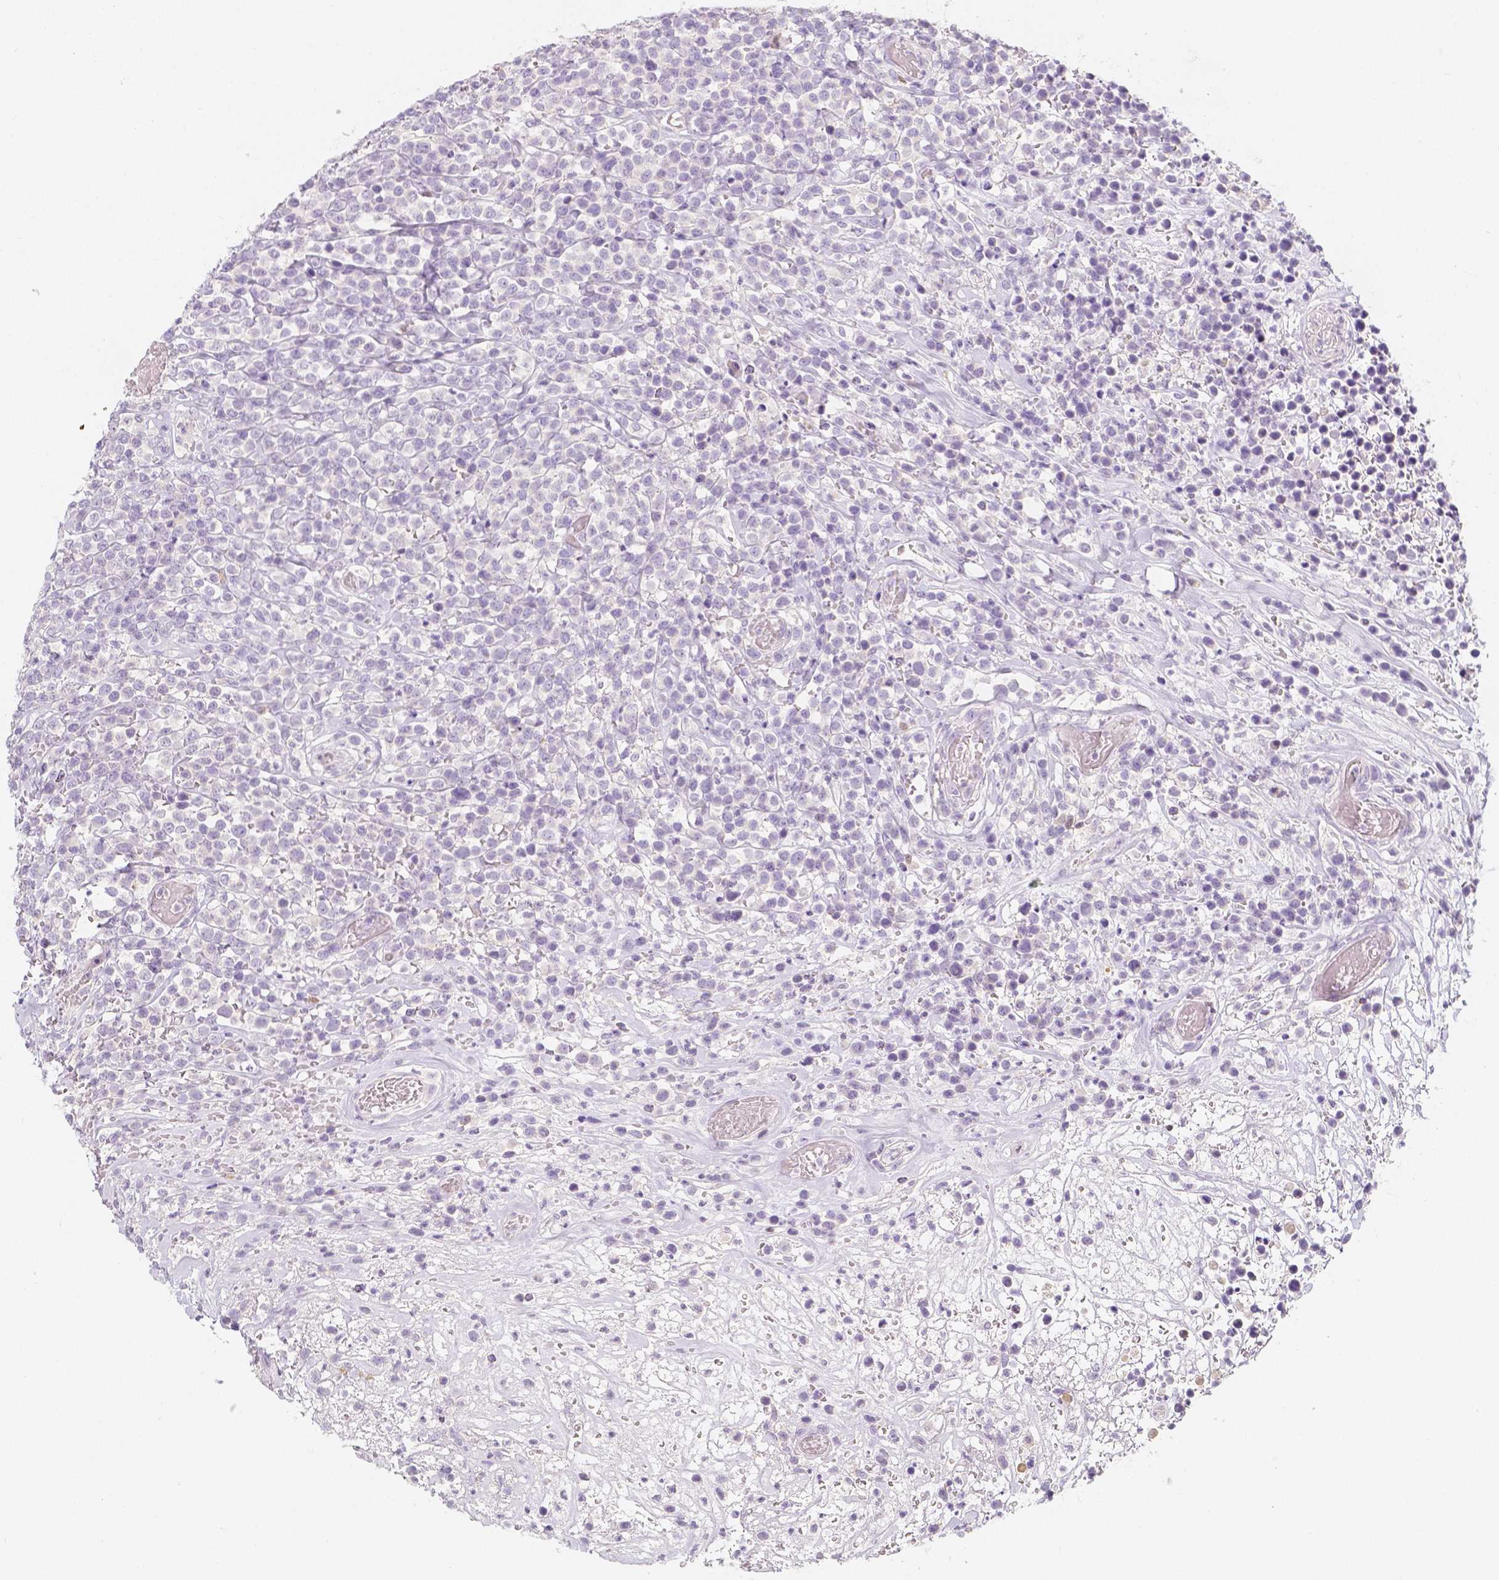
{"staining": {"intensity": "negative", "quantity": "none", "location": "none"}, "tissue": "lymphoma", "cell_type": "Tumor cells", "image_type": "cancer", "snomed": [{"axis": "morphology", "description": "Malignant lymphoma, non-Hodgkin's type, High grade"}, {"axis": "topography", "description": "Soft tissue"}], "caption": "Immunohistochemical staining of malignant lymphoma, non-Hodgkin's type (high-grade) displays no significant expression in tumor cells. The staining is performed using DAB brown chromogen with nuclei counter-stained in using hematoxylin.", "gene": "BATF", "patient": {"sex": "female", "age": 56}}